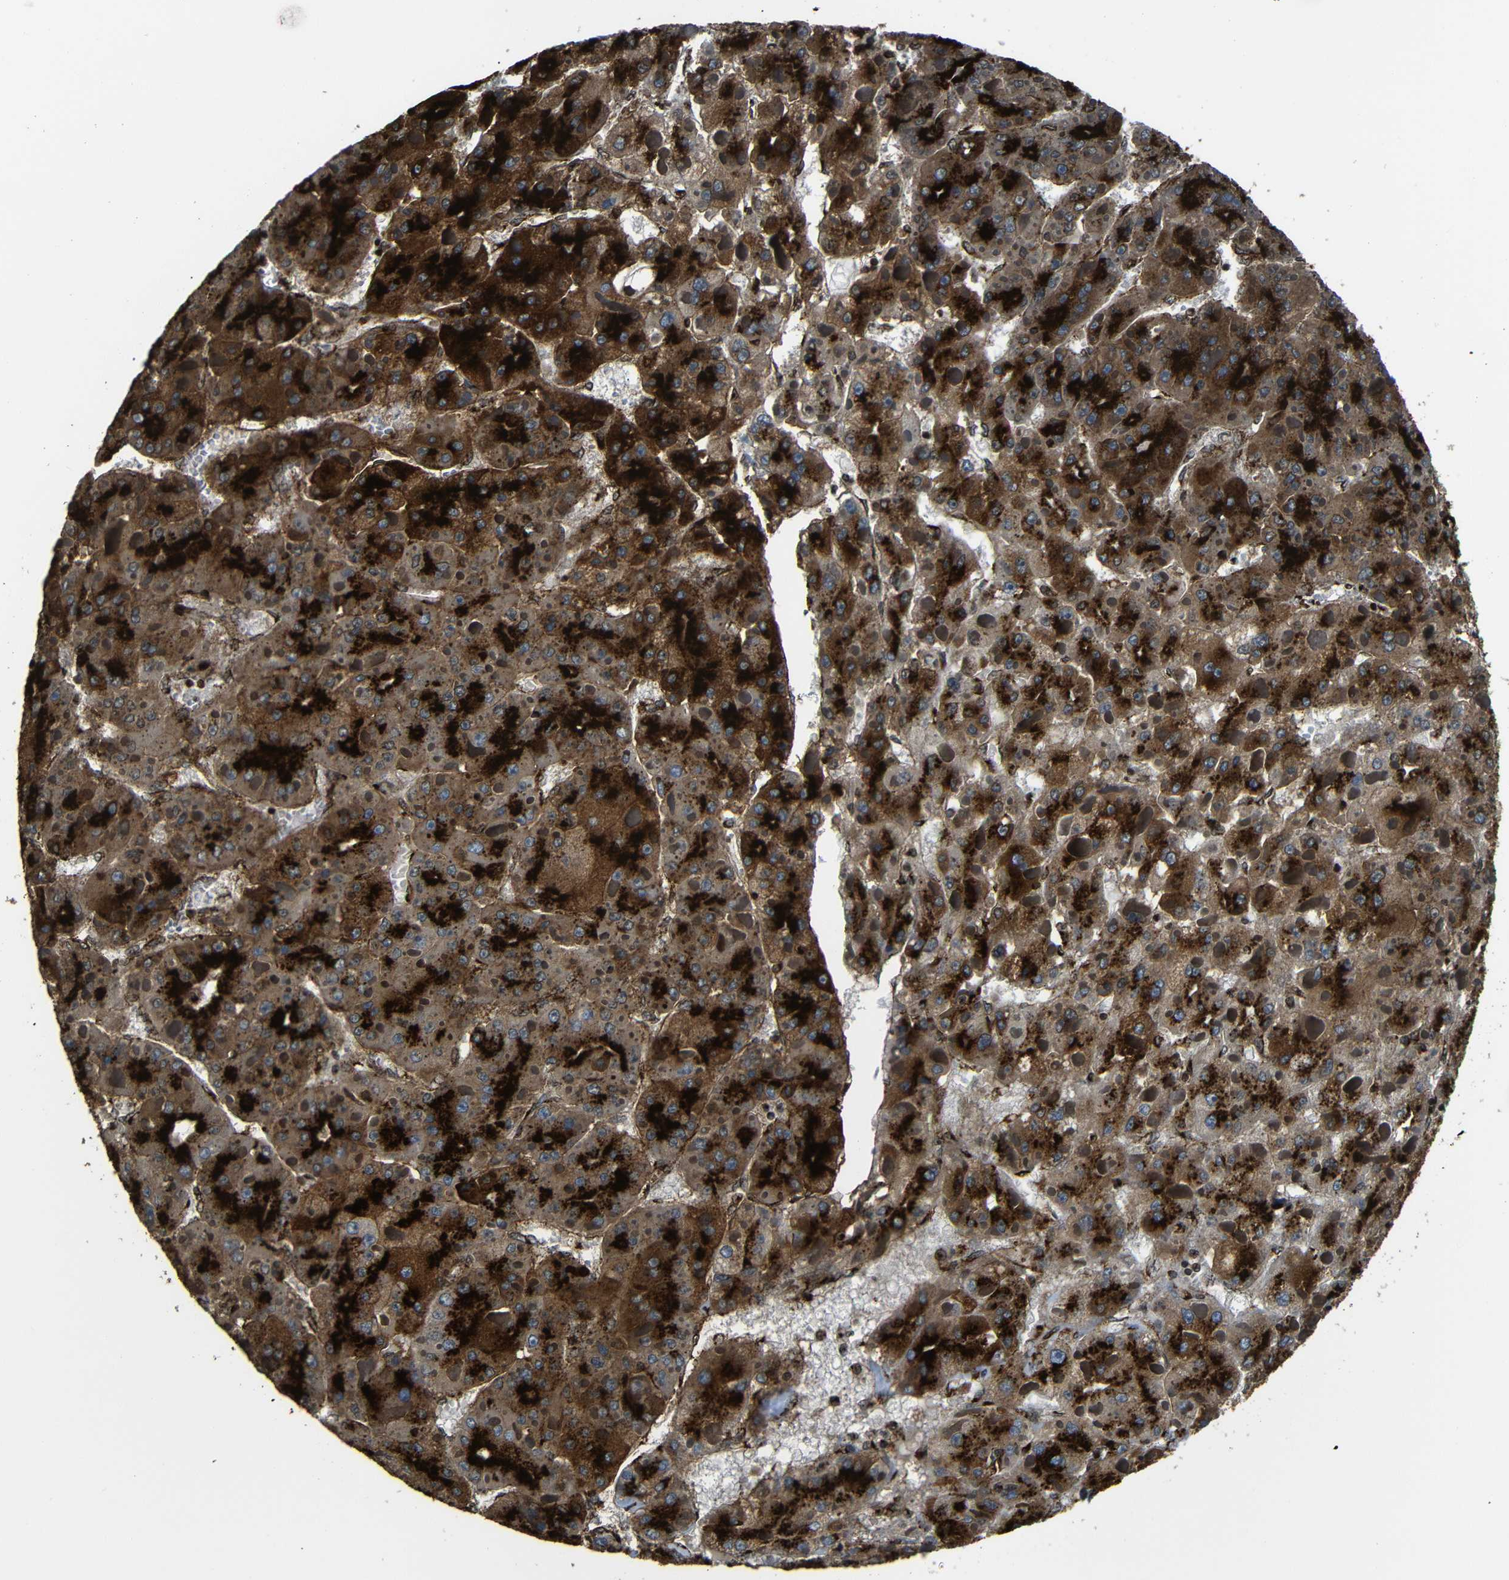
{"staining": {"intensity": "strong", "quantity": ">75%", "location": "cytoplasmic/membranous"}, "tissue": "liver cancer", "cell_type": "Tumor cells", "image_type": "cancer", "snomed": [{"axis": "morphology", "description": "Carcinoma, Hepatocellular, NOS"}, {"axis": "topography", "description": "Liver"}], "caption": "This is a photomicrograph of IHC staining of liver cancer, which shows strong staining in the cytoplasmic/membranous of tumor cells.", "gene": "TGOLN2", "patient": {"sex": "female", "age": 73}}